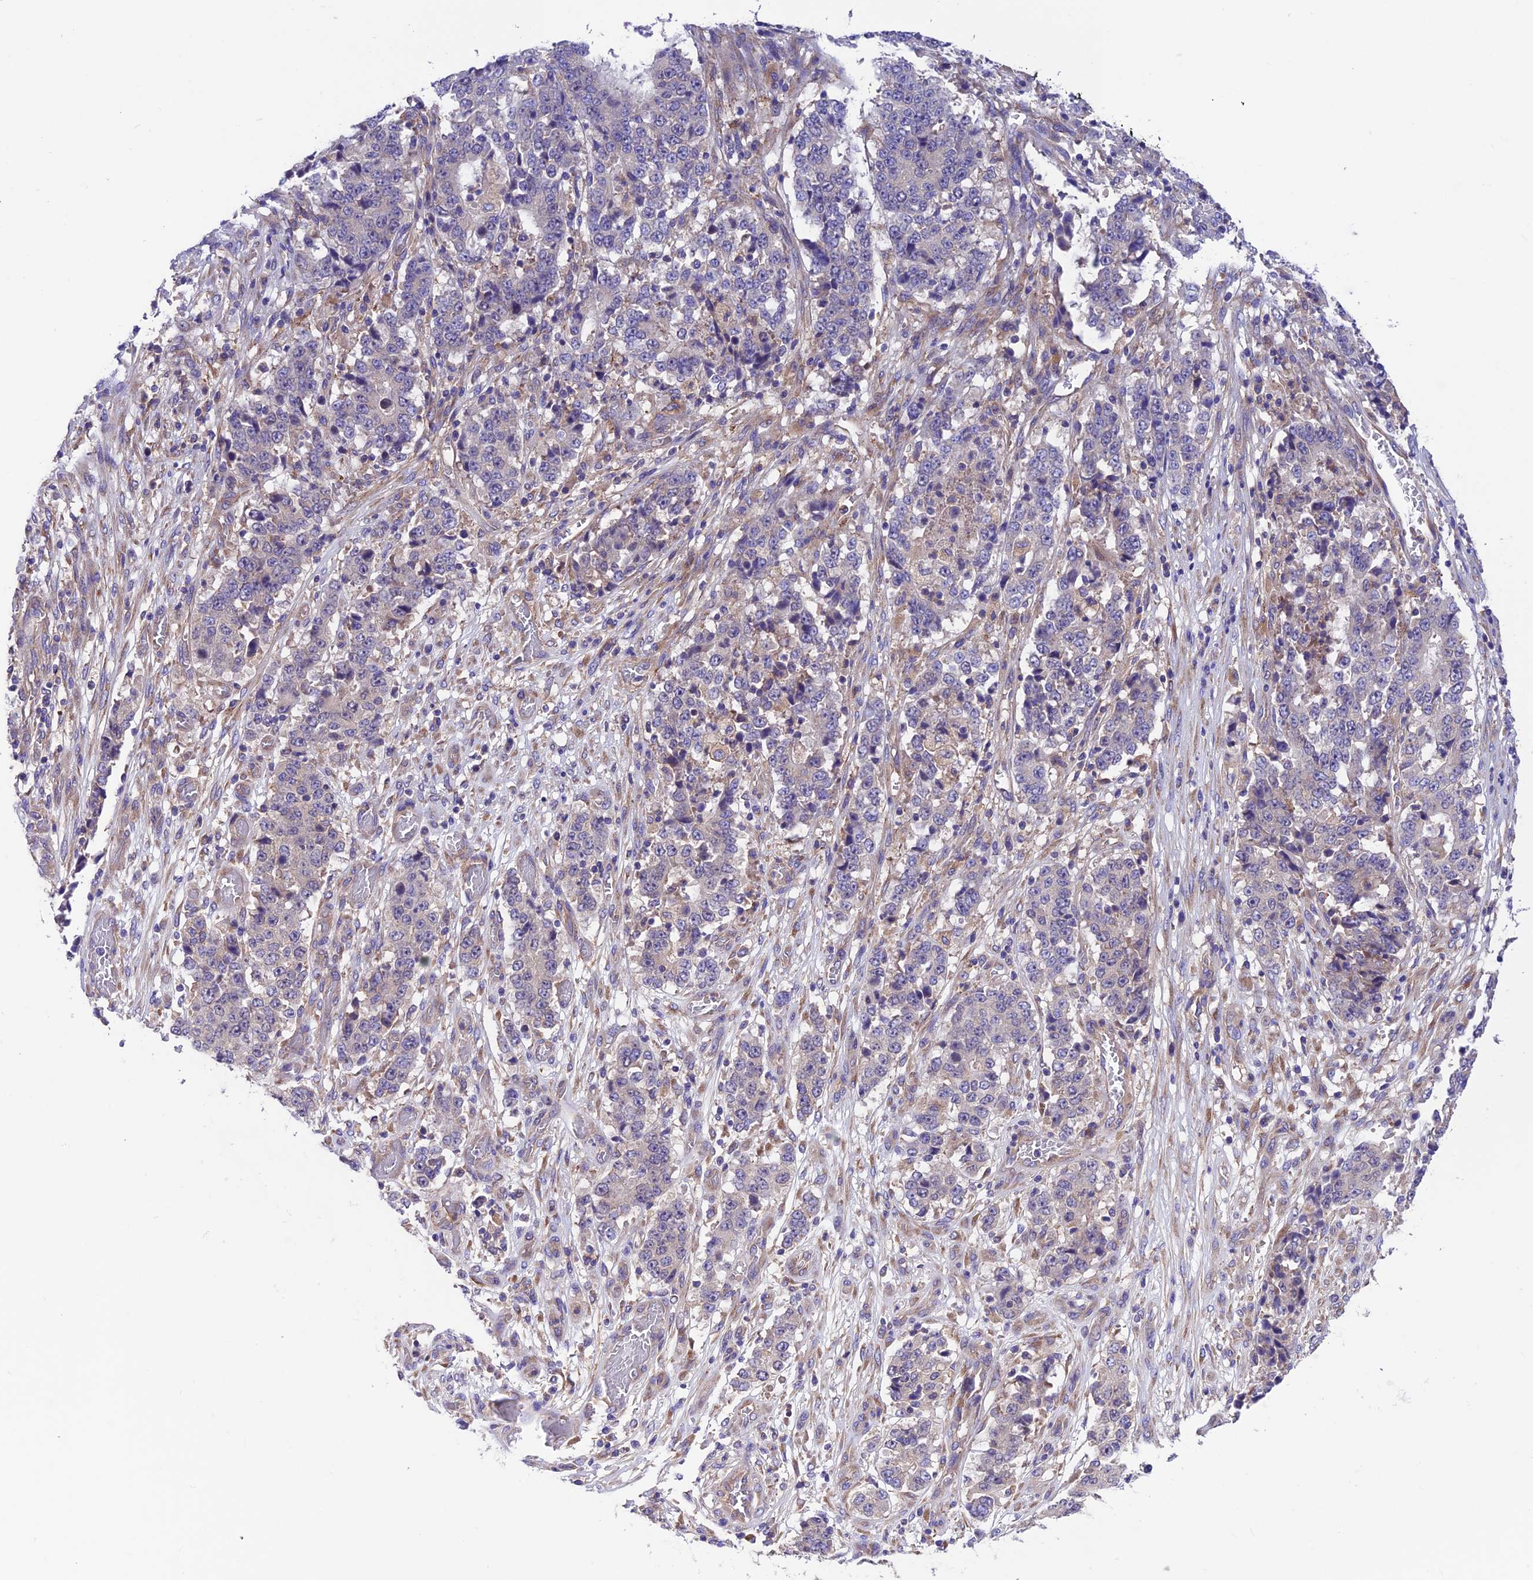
{"staining": {"intensity": "negative", "quantity": "none", "location": "none"}, "tissue": "stomach cancer", "cell_type": "Tumor cells", "image_type": "cancer", "snomed": [{"axis": "morphology", "description": "Adenocarcinoma, NOS"}, {"axis": "topography", "description": "Stomach"}], "caption": "The IHC micrograph has no significant staining in tumor cells of adenocarcinoma (stomach) tissue. The staining is performed using DAB (3,3'-diaminobenzidine) brown chromogen with nuclei counter-stained in using hematoxylin.", "gene": "VPS16", "patient": {"sex": "male", "age": 59}}